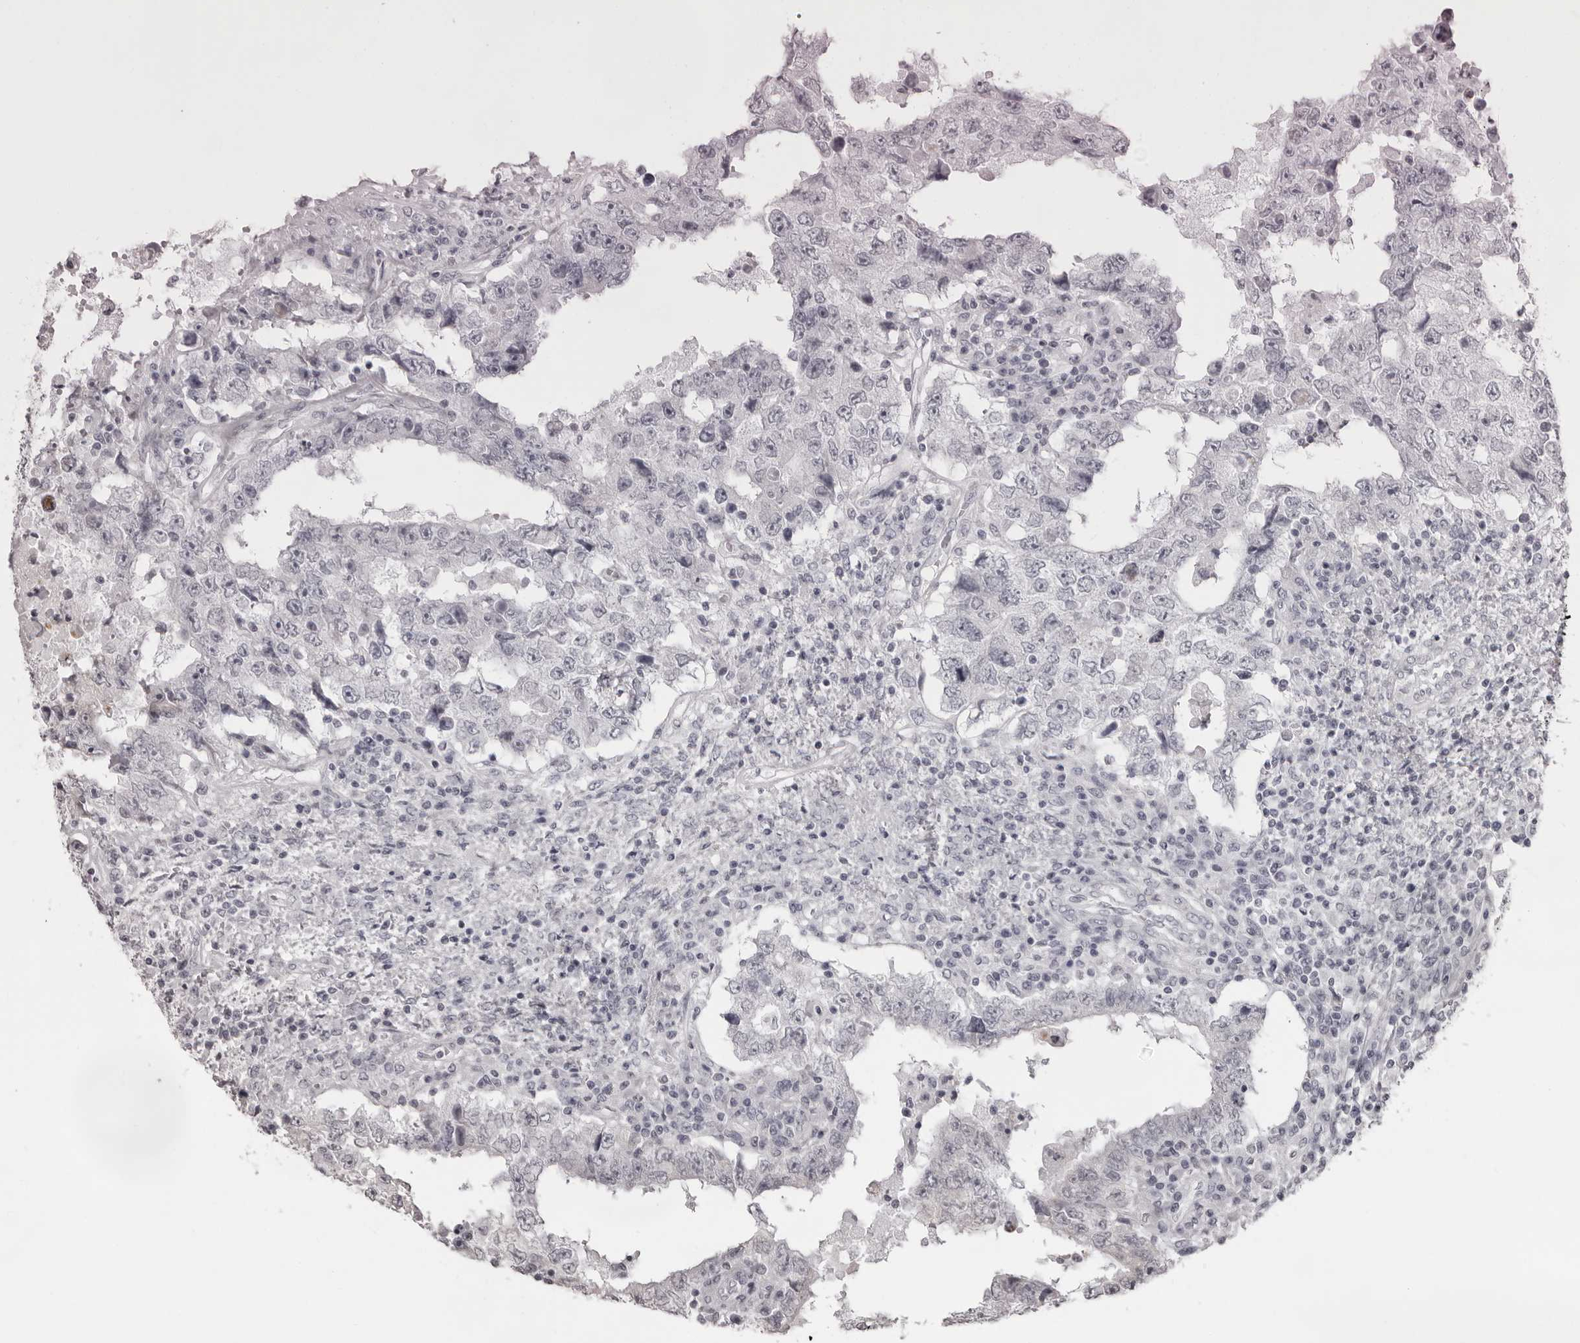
{"staining": {"intensity": "negative", "quantity": "none", "location": "none"}, "tissue": "testis cancer", "cell_type": "Tumor cells", "image_type": "cancer", "snomed": [{"axis": "morphology", "description": "Carcinoma, Embryonal, NOS"}, {"axis": "topography", "description": "Testis"}], "caption": "This is an immunohistochemistry (IHC) image of testis cancer. There is no expression in tumor cells.", "gene": "NUDT18", "patient": {"sex": "male", "age": 26}}